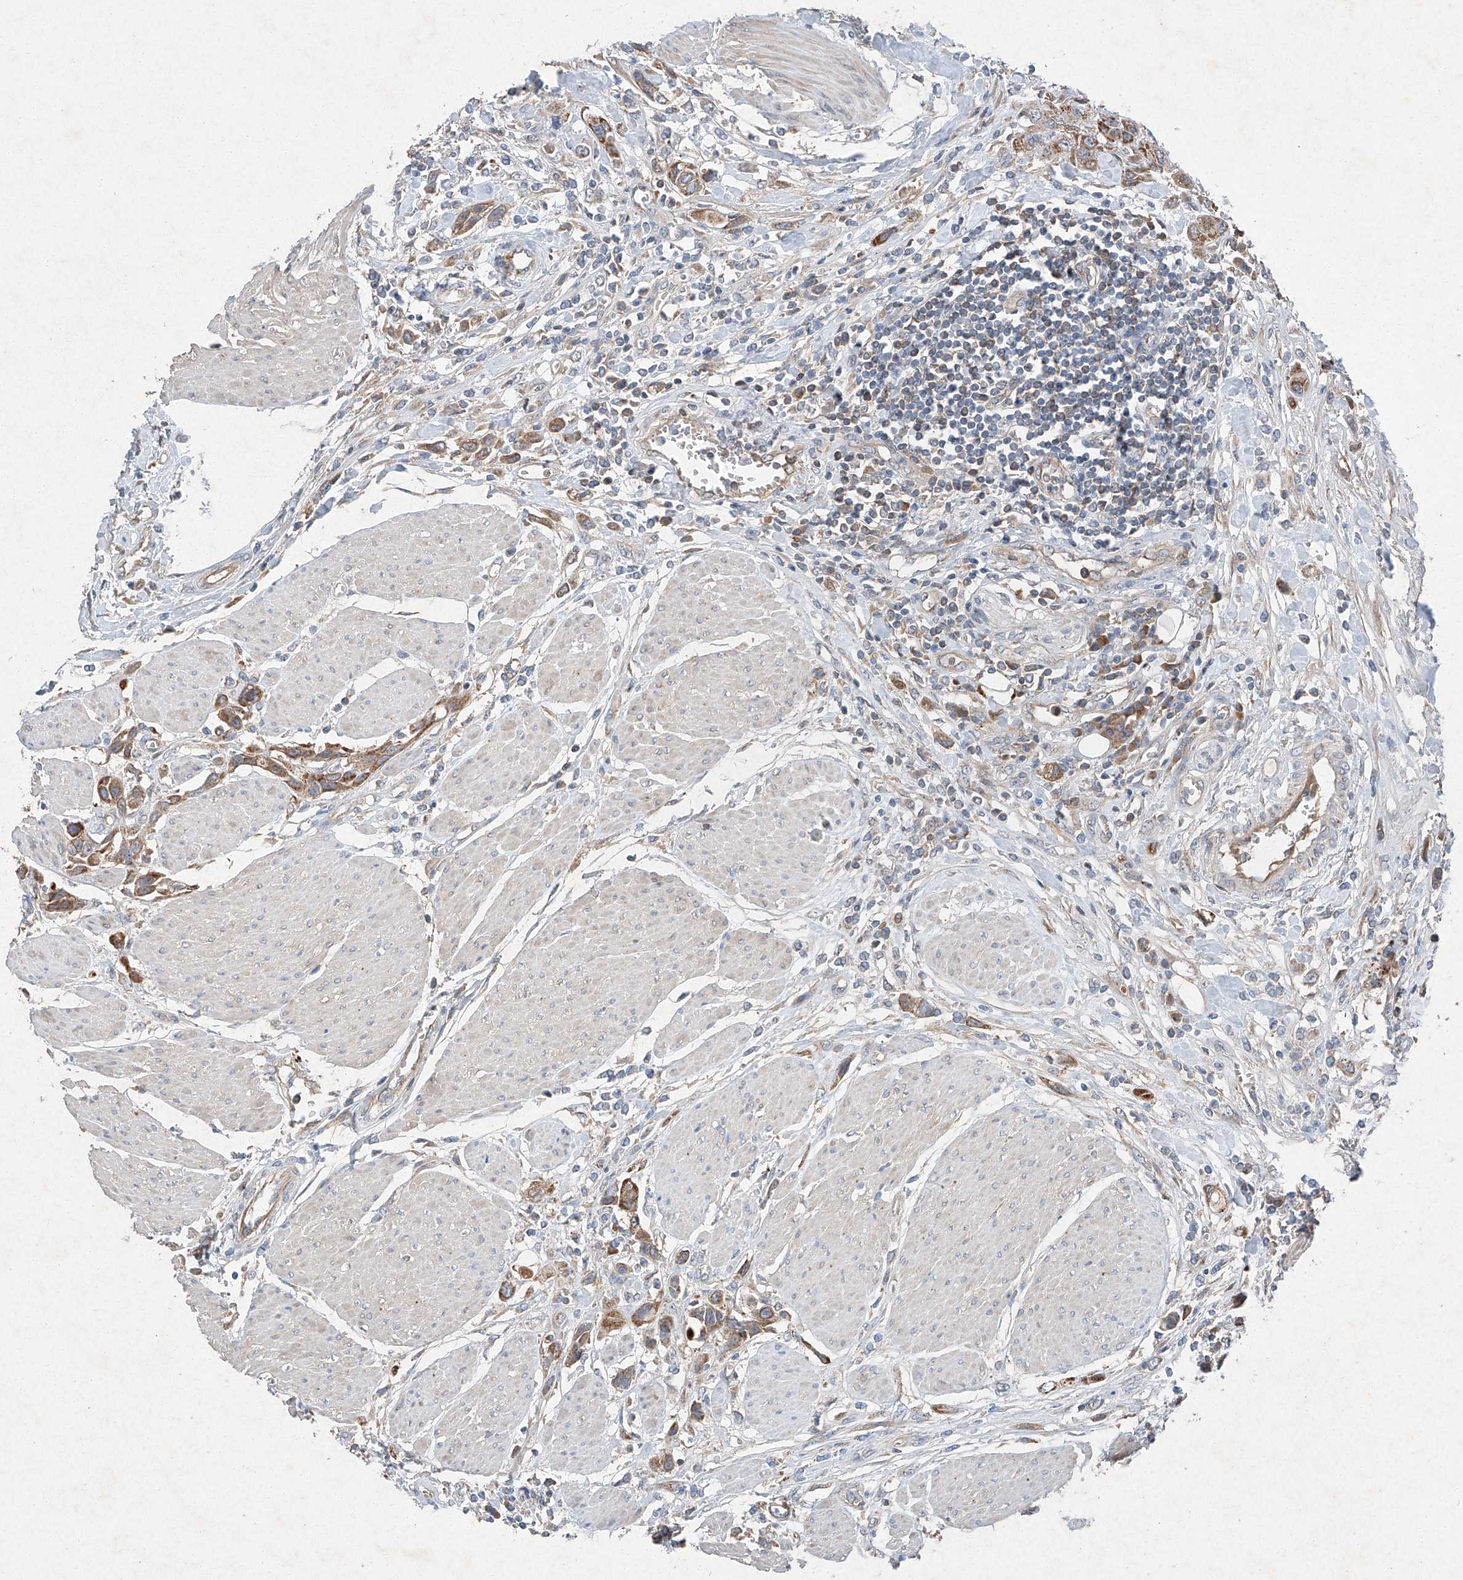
{"staining": {"intensity": "moderate", "quantity": ">75%", "location": "cytoplasmic/membranous"}, "tissue": "urothelial cancer", "cell_type": "Tumor cells", "image_type": "cancer", "snomed": [{"axis": "morphology", "description": "Urothelial carcinoma, High grade"}, {"axis": "topography", "description": "Urinary bladder"}], "caption": "Urothelial cancer tissue demonstrates moderate cytoplasmic/membranous positivity in about >75% of tumor cells", "gene": "RUSC1", "patient": {"sex": "male", "age": 50}}